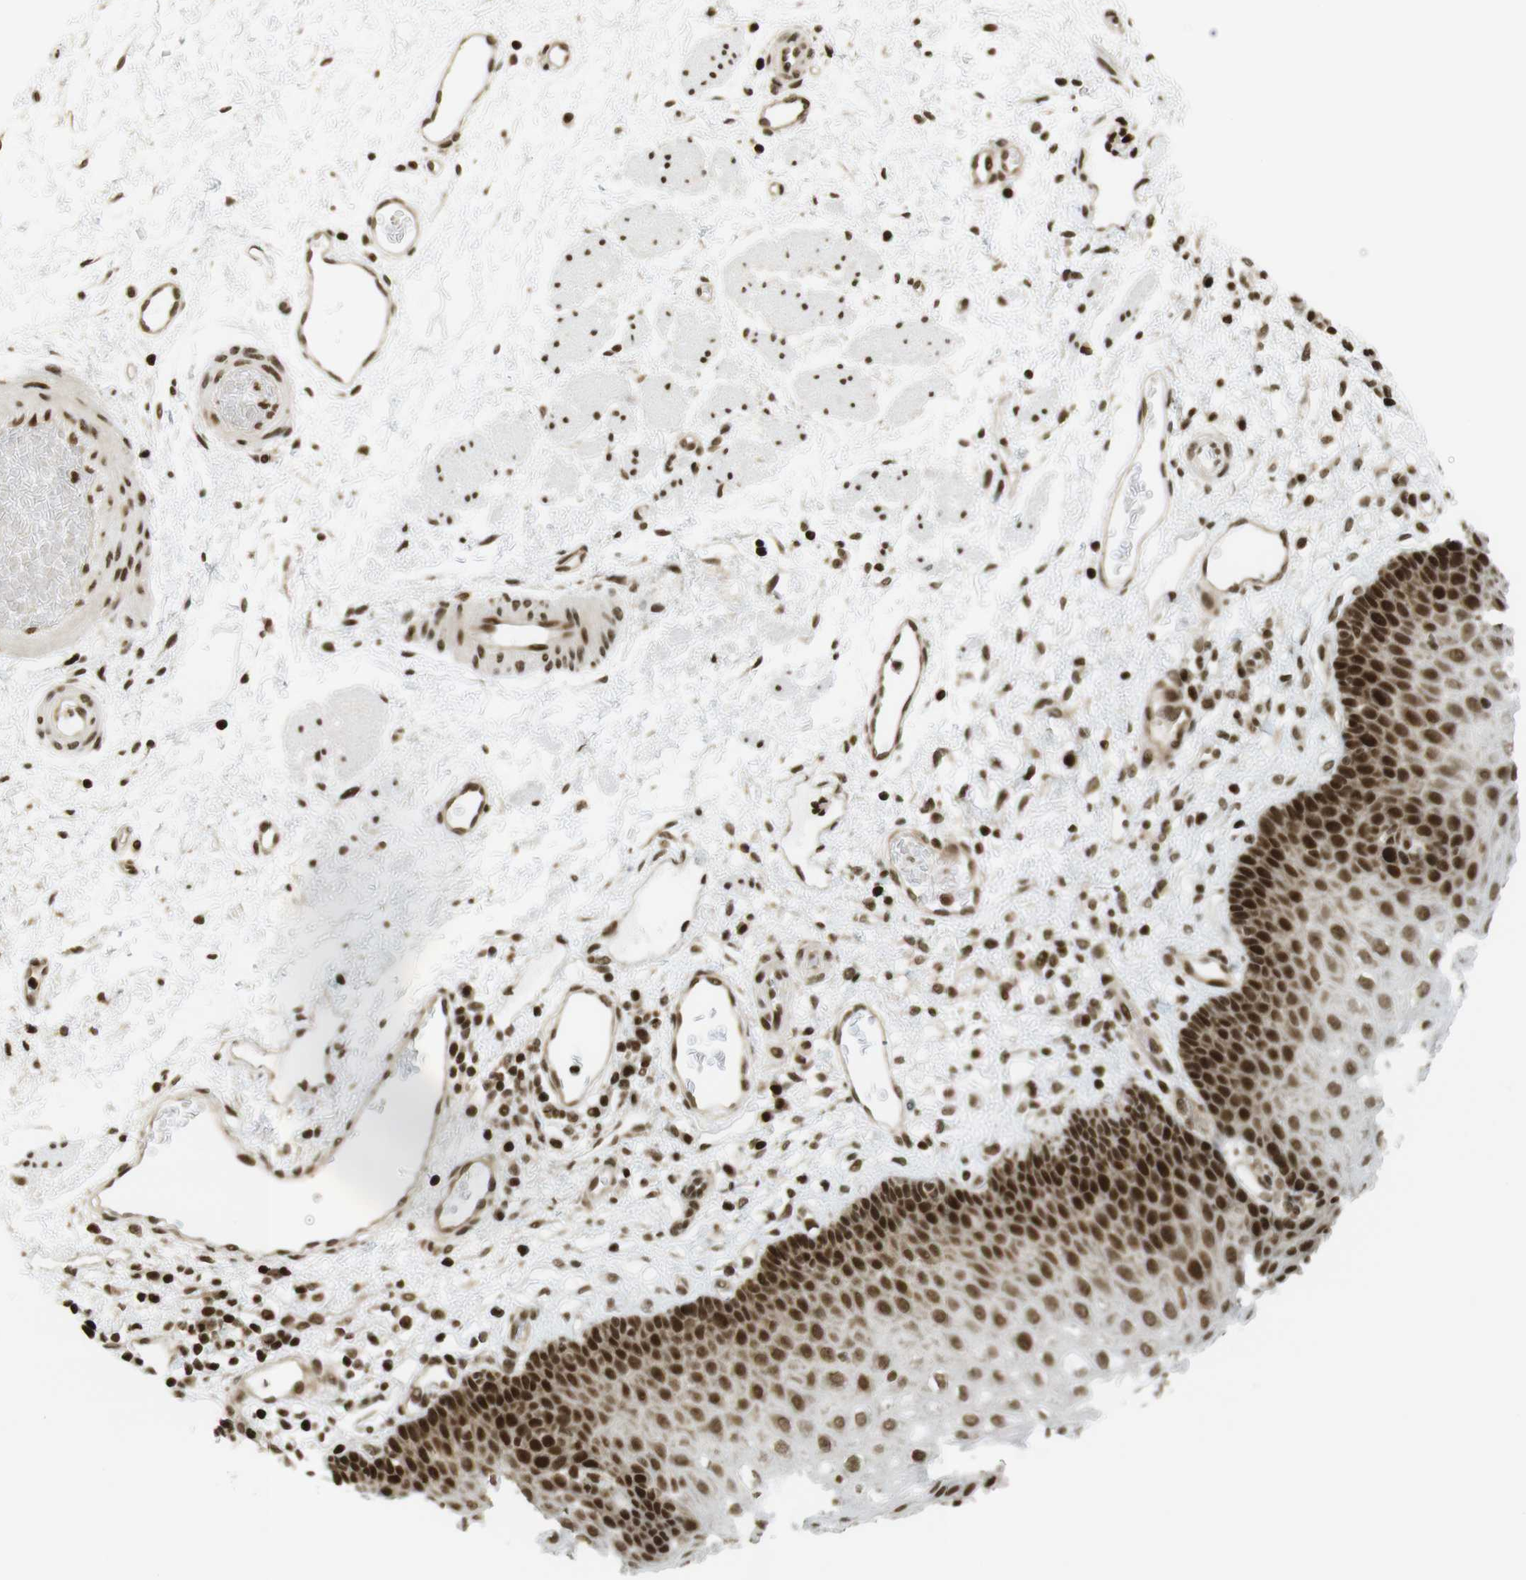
{"staining": {"intensity": "strong", "quantity": ">75%", "location": "nuclear"}, "tissue": "esophagus", "cell_type": "Squamous epithelial cells", "image_type": "normal", "snomed": [{"axis": "morphology", "description": "Normal tissue, NOS"}, {"axis": "topography", "description": "Esophagus"}], "caption": "Squamous epithelial cells show strong nuclear expression in approximately >75% of cells in benign esophagus. The protein is shown in brown color, while the nuclei are stained blue.", "gene": "RUVBL2", "patient": {"sex": "male", "age": 54}}